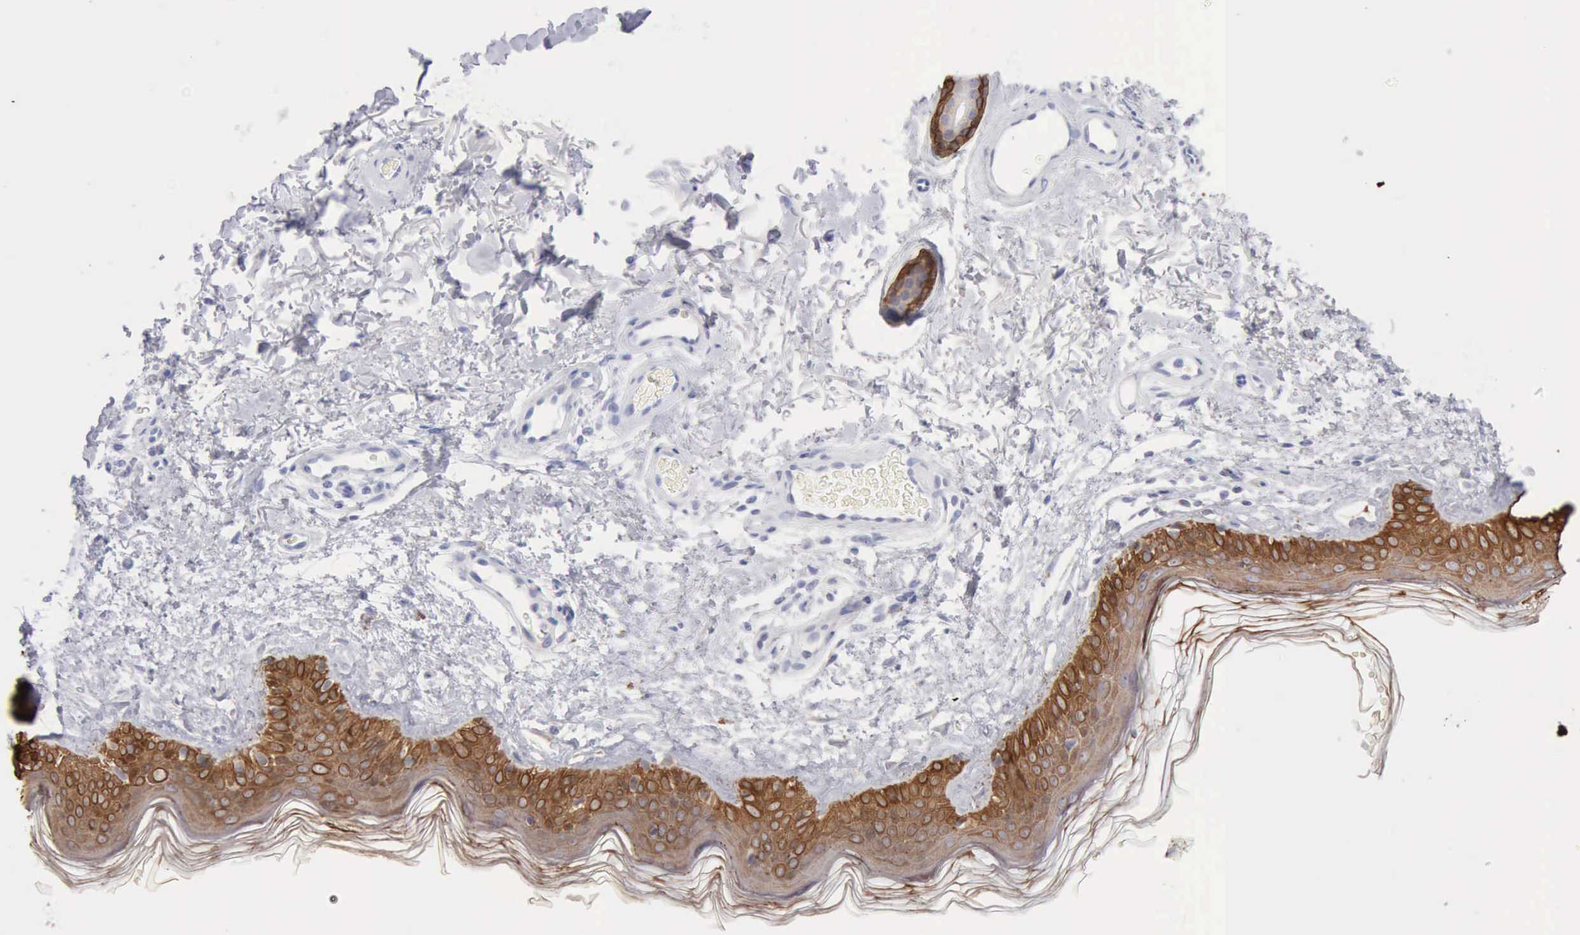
{"staining": {"intensity": "negative", "quantity": "none", "location": "none"}, "tissue": "skin", "cell_type": "Fibroblasts", "image_type": "normal", "snomed": [{"axis": "morphology", "description": "Normal tissue, NOS"}, {"axis": "topography", "description": "Skin"}], "caption": "Immunohistochemistry (IHC) of unremarkable skin exhibits no expression in fibroblasts.", "gene": "KRT5", "patient": {"sex": "male", "age": 63}}